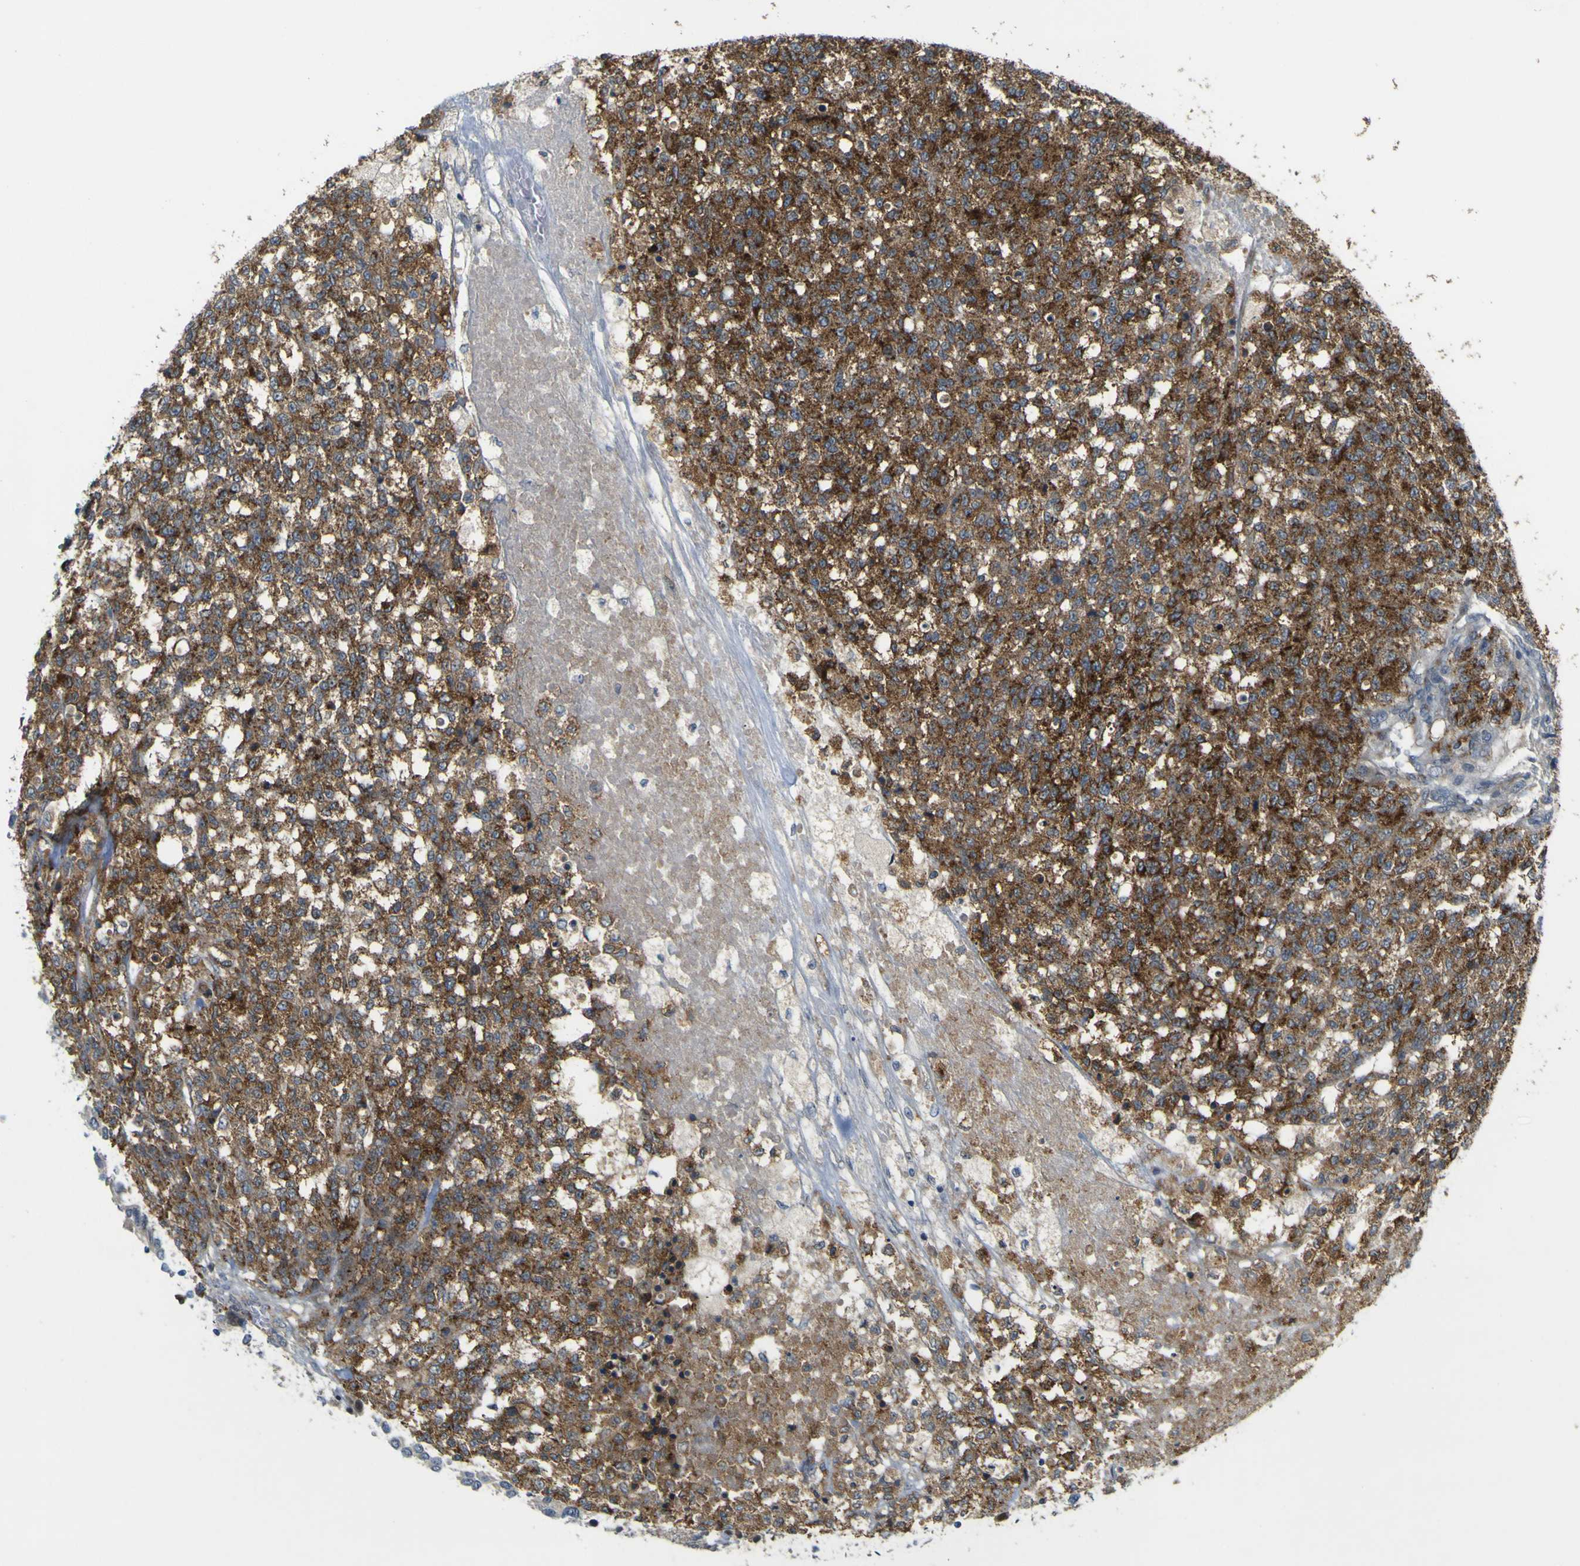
{"staining": {"intensity": "moderate", "quantity": ">75%", "location": "cytoplasmic/membranous"}, "tissue": "testis cancer", "cell_type": "Tumor cells", "image_type": "cancer", "snomed": [{"axis": "morphology", "description": "Seminoma, NOS"}, {"axis": "topography", "description": "Testis"}], "caption": "This is an image of IHC staining of seminoma (testis), which shows moderate expression in the cytoplasmic/membranous of tumor cells.", "gene": "IGF2R", "patient": {"sex": "male", "age": 59}}